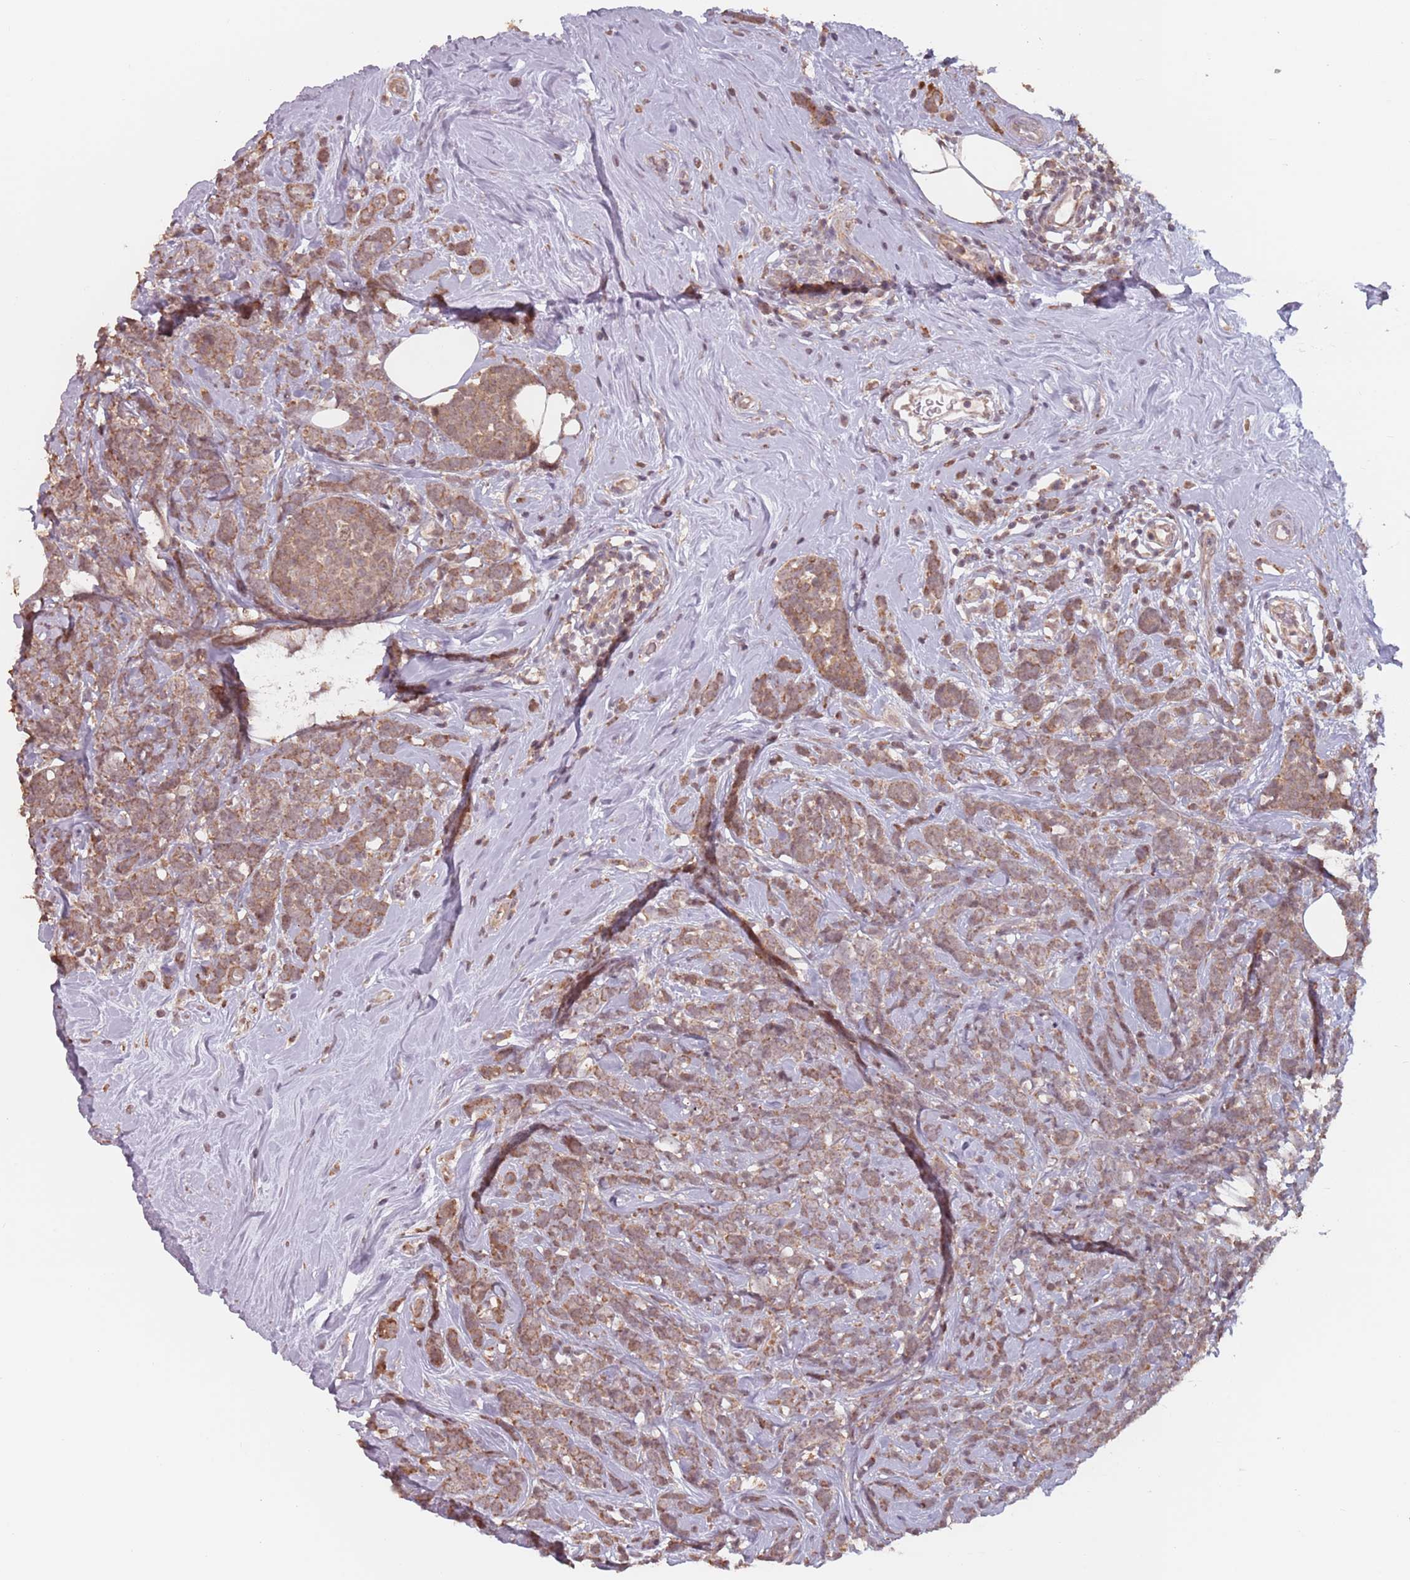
{"staining": {"intensity": "moderate", "quantity": ">75%", "location": "cytoplasmic/membranous"}, "tissue": "breast cancer", "cell_type": "Tumor cells", "image_type": "cancer", "snomed": [{"axis": "morphology", "description": "Lobular carcinoma"}, {"axis": "topography", "description": "Breast"}], "caption": "Human breast cancer stained for a protein (brown) exhibits moderate cytoplasmic/membranous positive staining in approximately >75% of tumor cells.", "gene": "VPS52", "patient": {"sex": "female", "age": 58}}